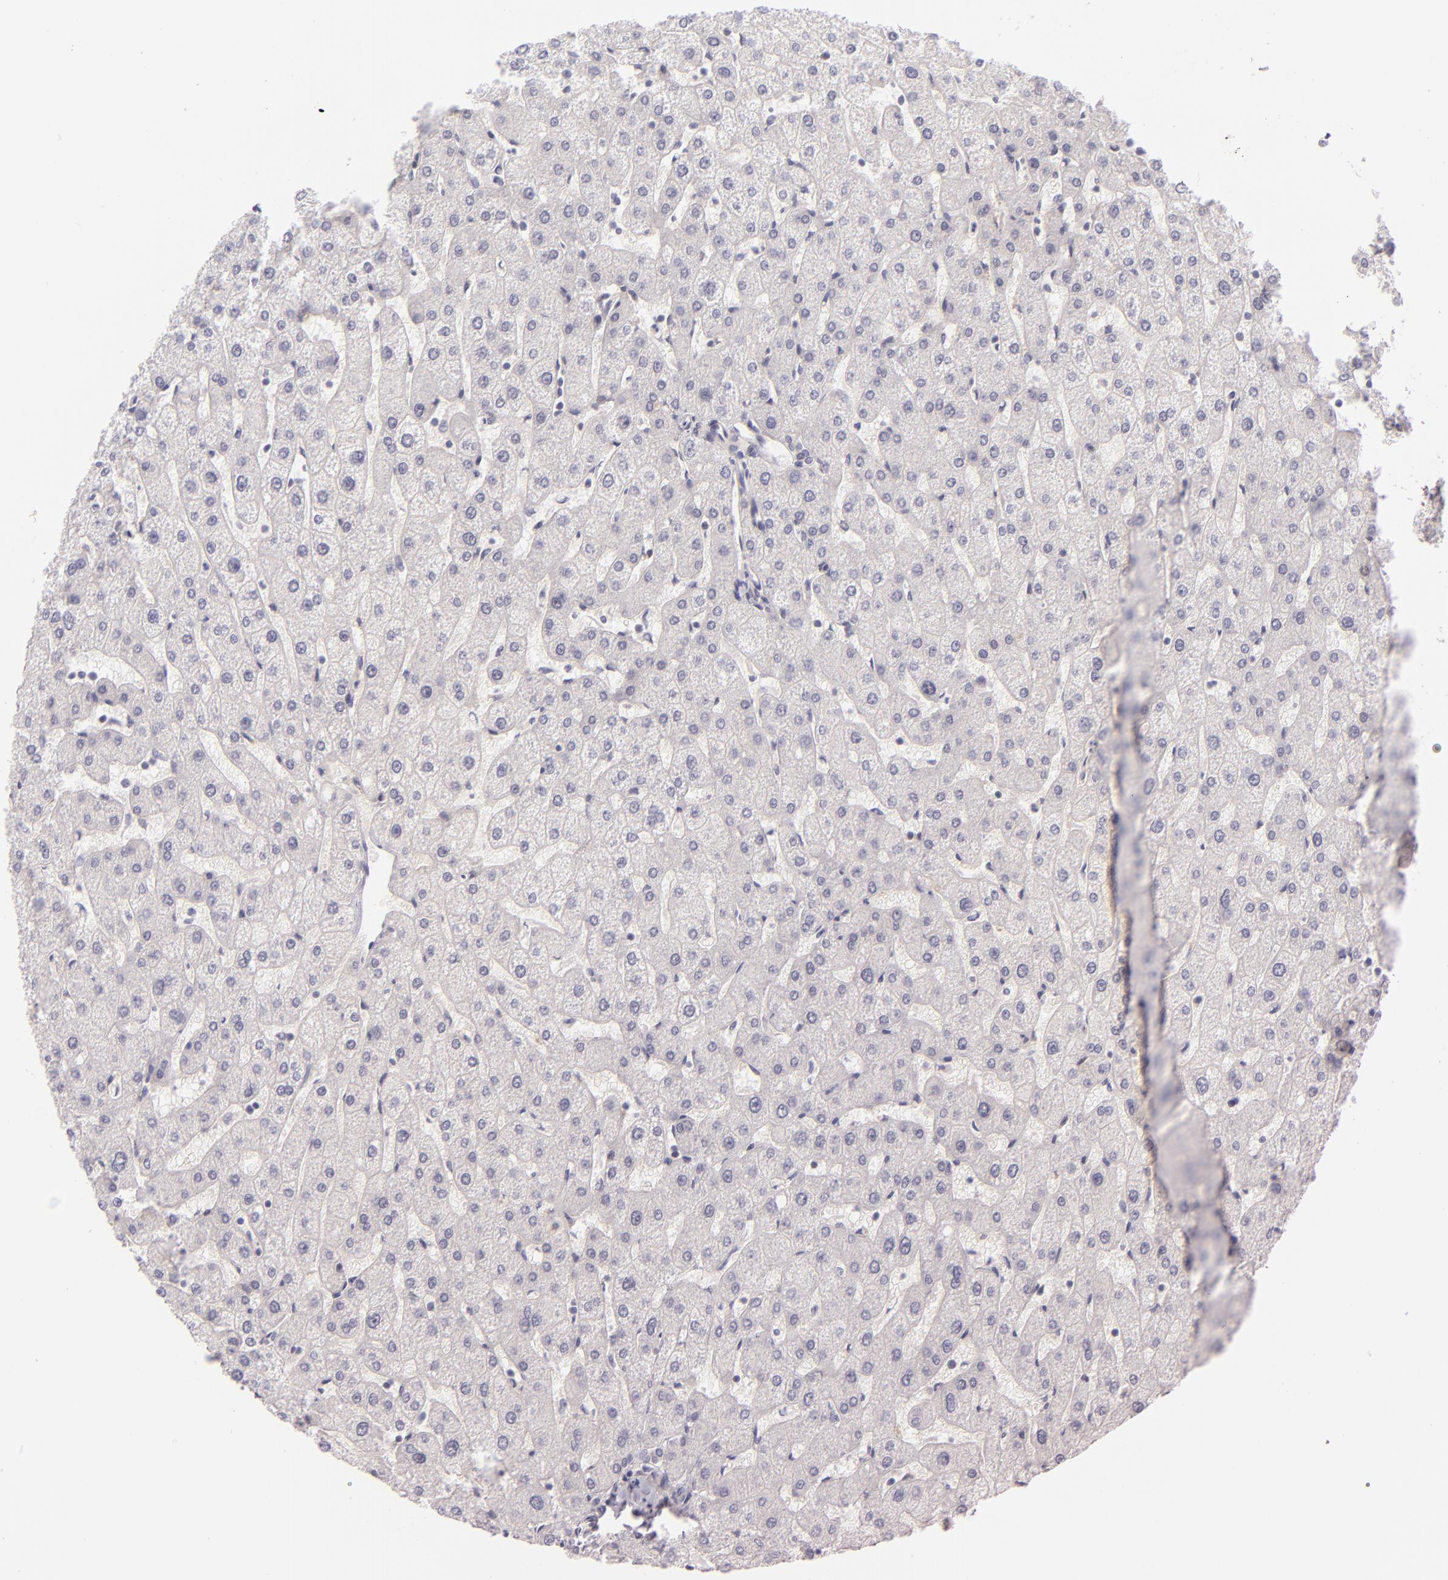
{"staining": {"intensity": "negative", "quantity": "none", "location": "none"}, "tissue": "liver", "cell_type": "Cholangiocytes", "image_type": "normal", "snomed": [{"axis": "morphology", "description": "Normal tissue, NOS"}, {"axis": "topography", "description": "Liver"}], "caption": "This is a photomicrograph of immunohistochemistry (IHC) staining of normal liver, which shows no expression in cholangiocytes.", "gene": "BCL3", "patient": {"sex": "male", "age": 67}}